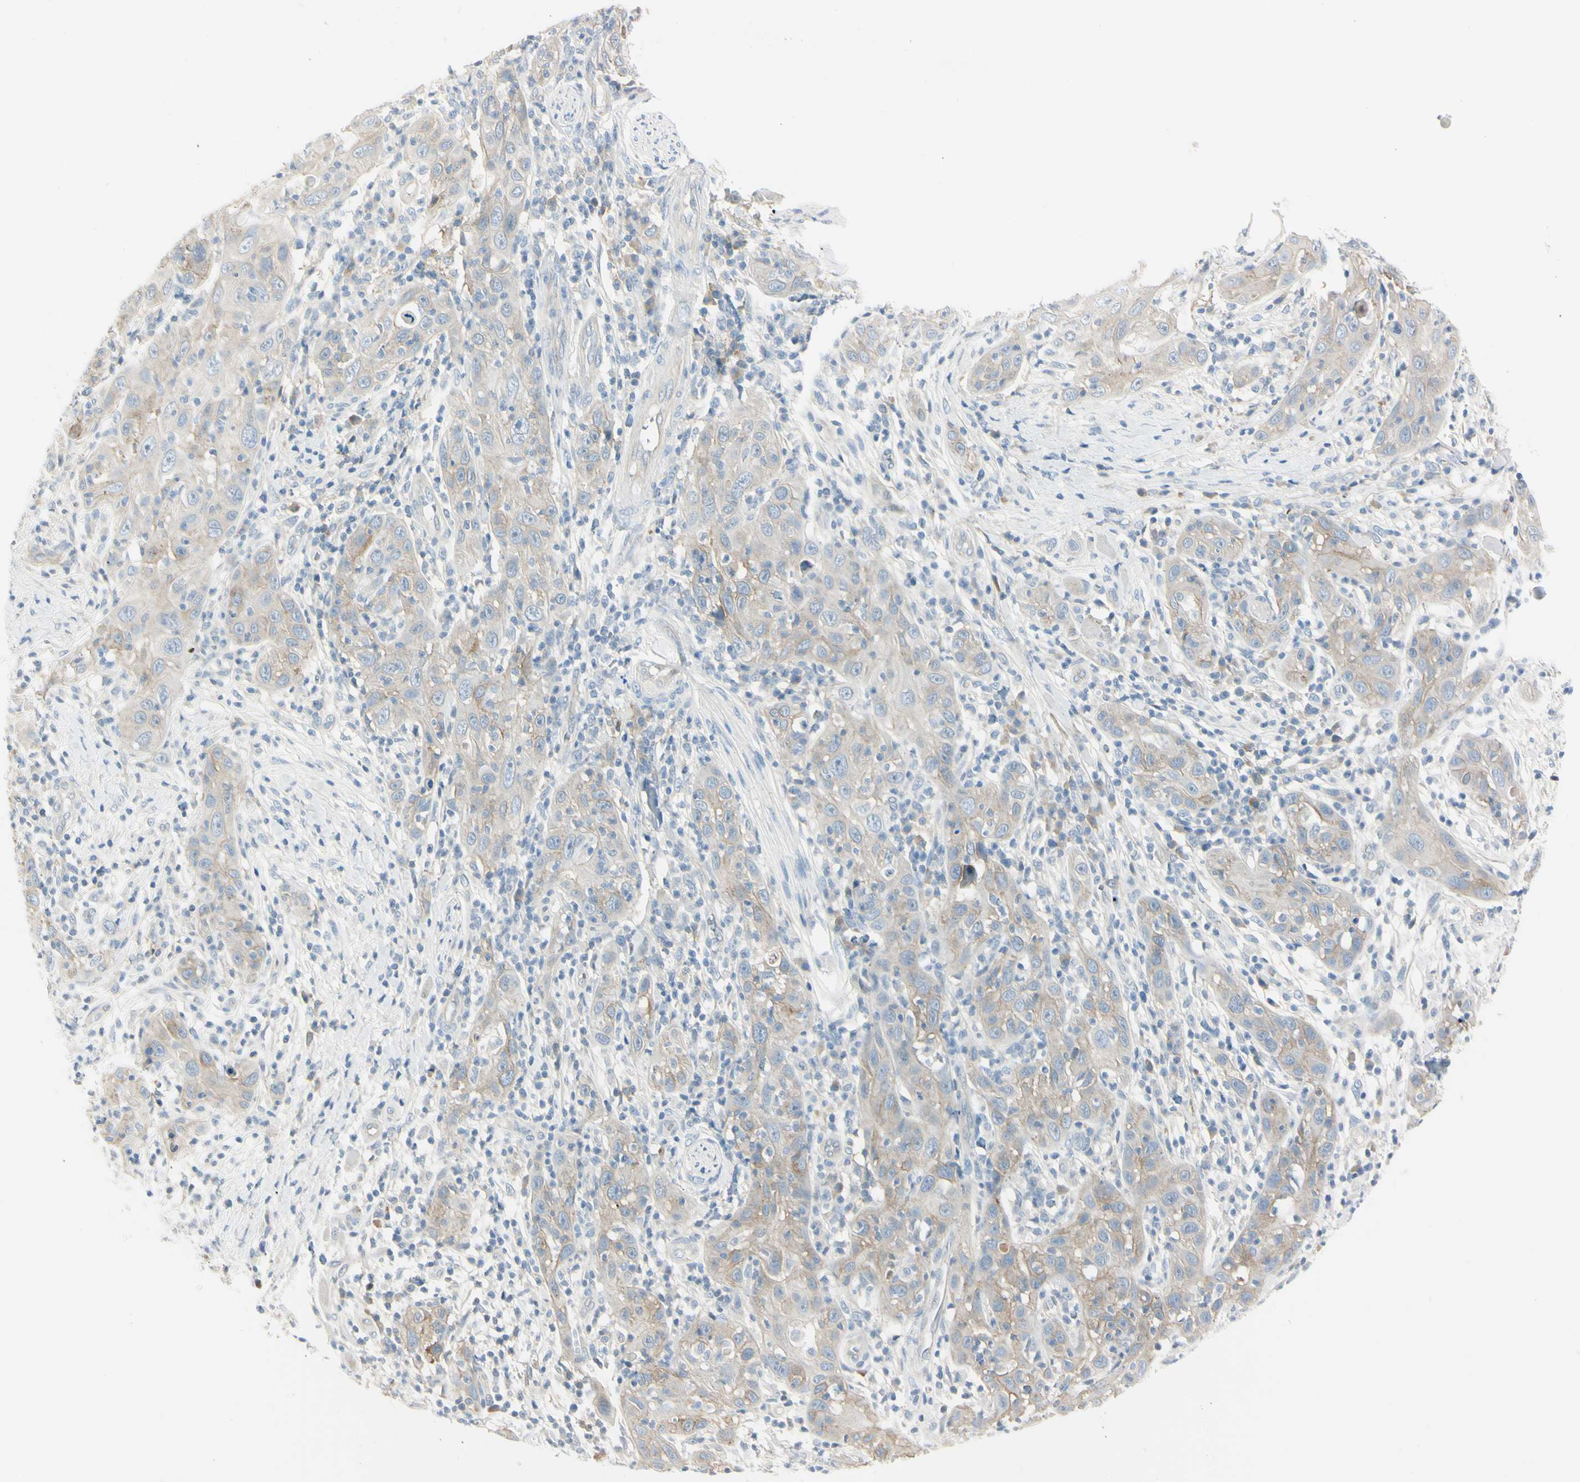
{"staining": {"intensity": "weak", "quantity": ">75%", "location": "cytoplasmic/membranous"}, "tissue": "skin cancer", "cell_type": "Tumor cells", "image_type": "cancer", "snomed": [{"axis": "morphology", "description": "Squamous cell carcinoma, NOS"}, {"axis": "topography", "description": "Skin"}], "caption": "A micrograph of skin cancer stained for a protein exhibits weak cytoplasmic/membranous brown staining in tumor cells.", "gene": "ASB9", "patient": {"sex": "female", "age": 88}}